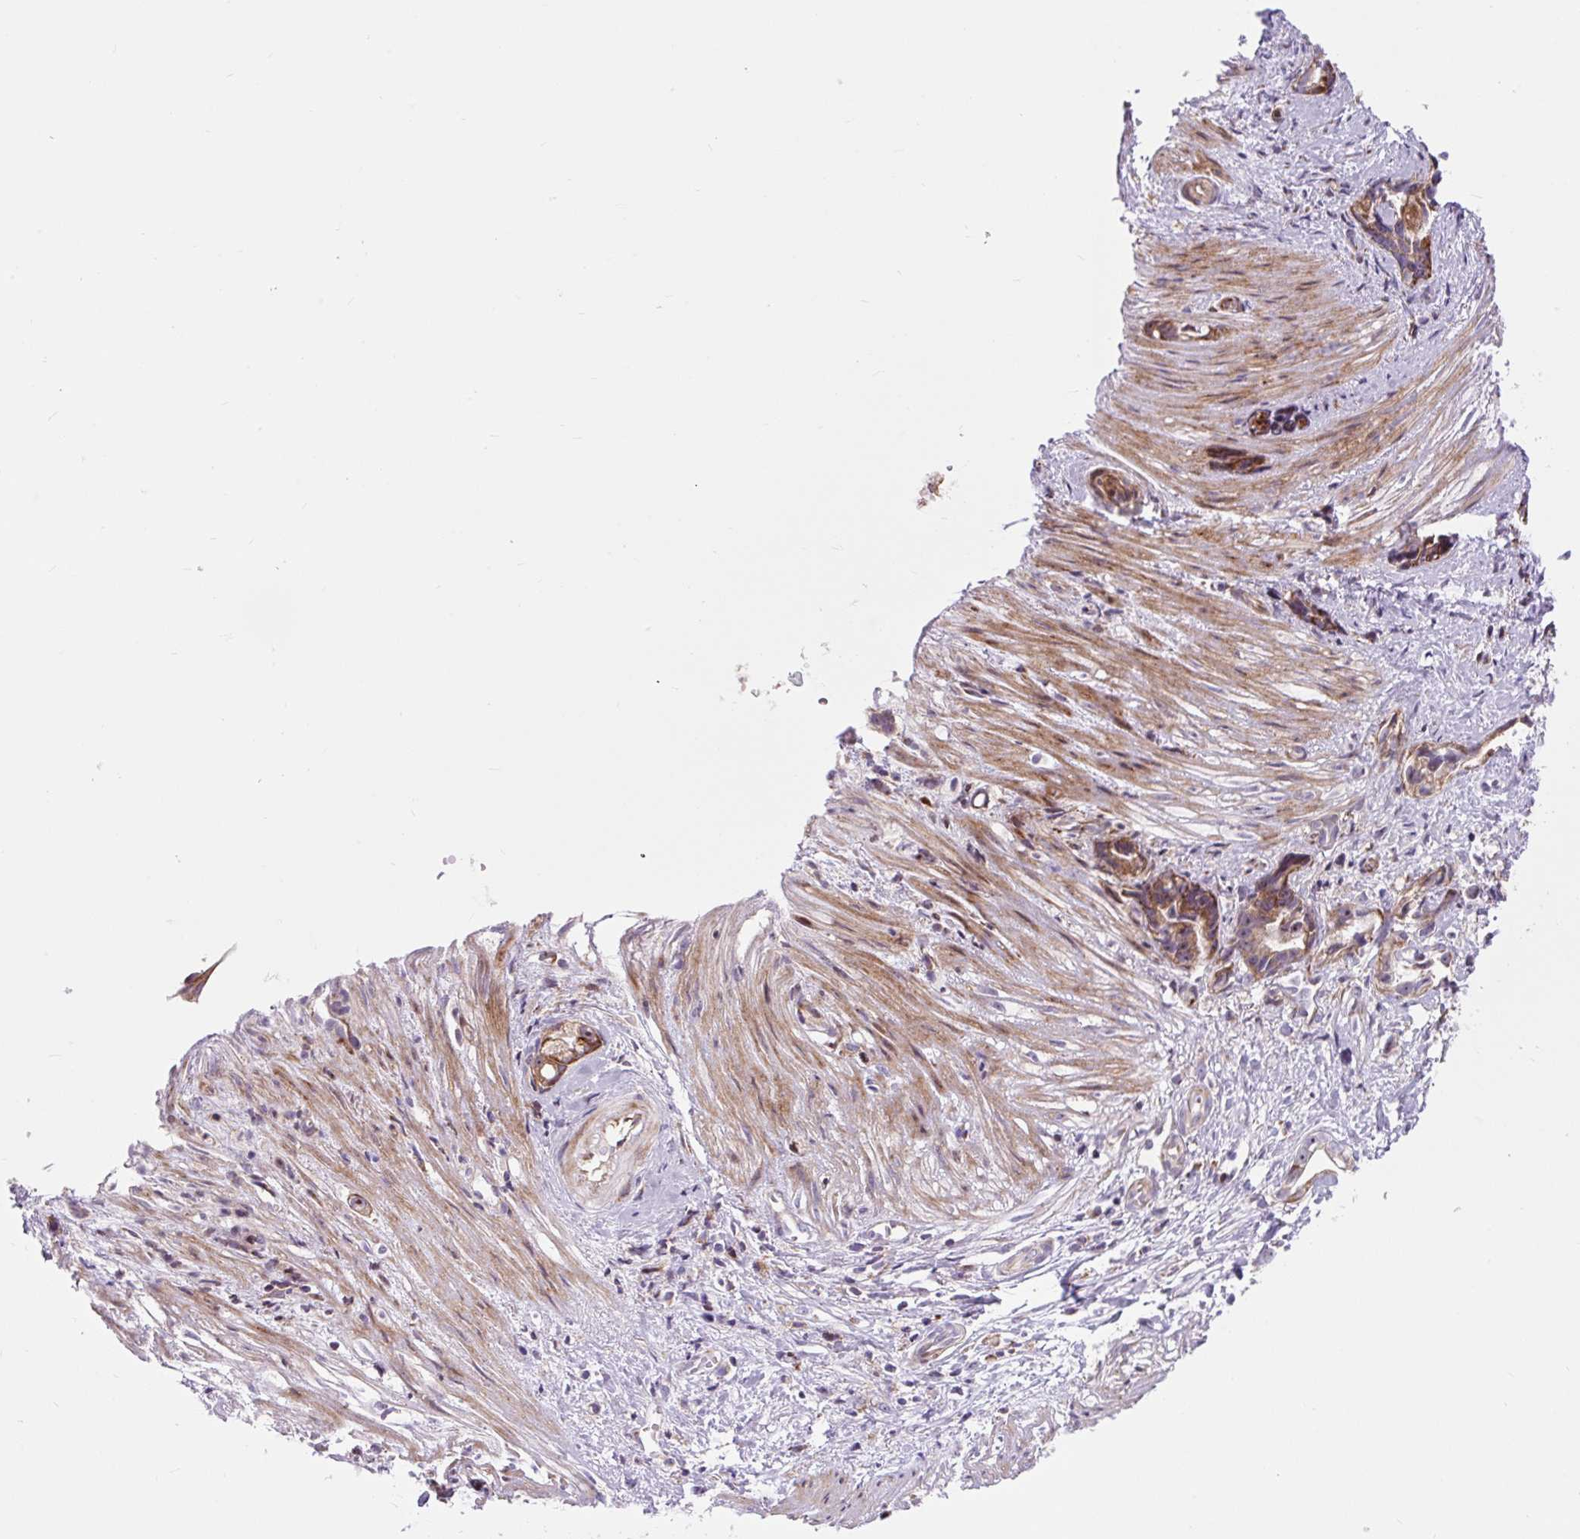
{"staining": {"intensity": "moderate", "quantity": ">75%", "location": "cytoplasmic/membranous"}, "tissue": "stomach cancer", "cell_type": "Tumor cells", "image_type": "cancer", "snomed": [{"axis": "morphology", "description": "Adenocarcinoma, NOS"}, {"axis": "topography", "description": "Stomach"}], "caption": "Immunohistochemistry (IHC) (DAB (3,3'-diaminobenzidine)) staining of stomach adenocarcinoma exhibits moderate cytoplasmic/membranous protein positivity in about >75% of tumor cells. The protein of interest is shown in brown color, while the nuclei are stained blue.", "gene": "CISD3", "patient": {"sex": "male", "age": 55}}